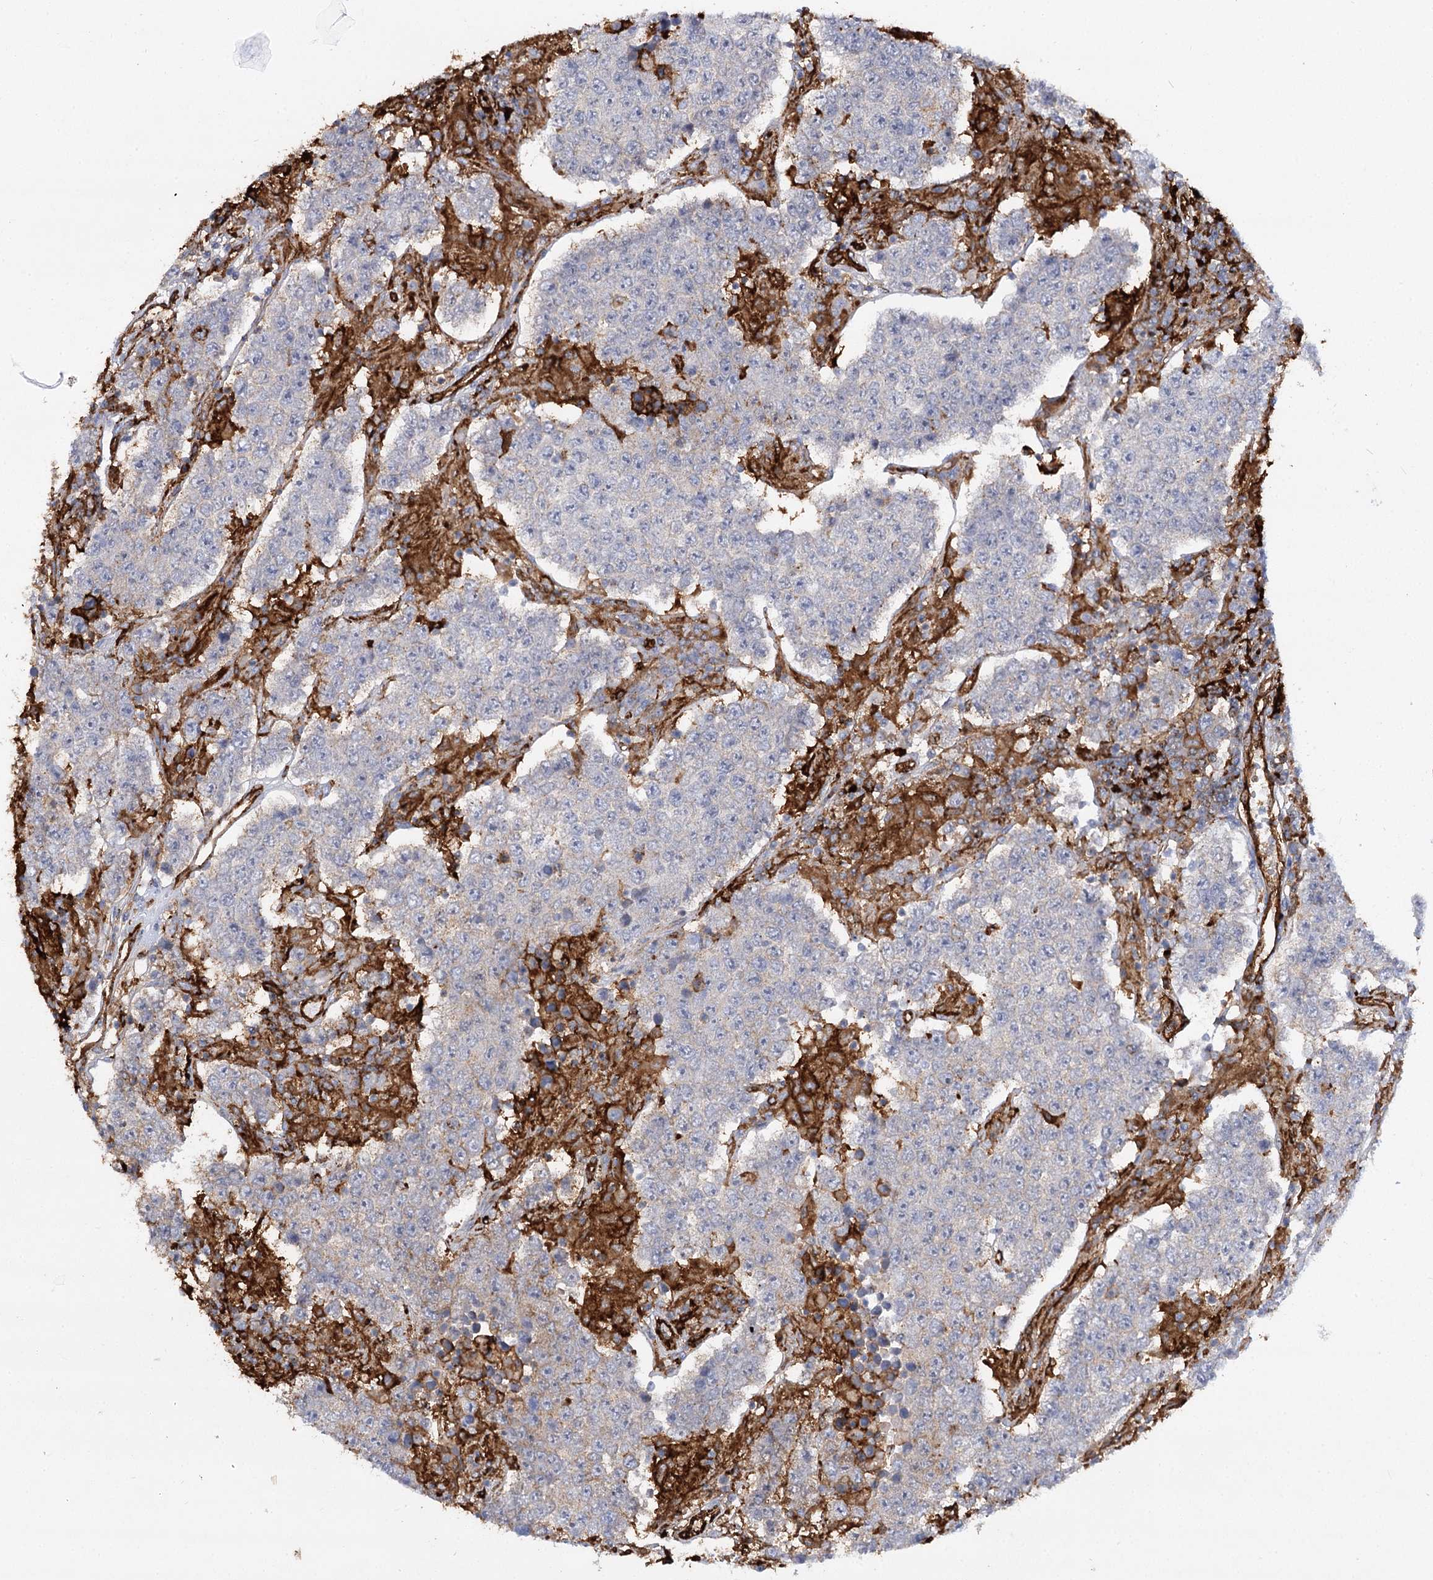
{"staining": {"intensity": "negative", "quantity": "none", "location": "none"}, "tissue": "testis cancer", "cell_type": "Tumor cells", "image_type": "cancer", "snomed": [{"axis": "morphology", "description": "Normal tissue, NOS"}, {"axis": "morphology", "description": "Urothelial carcinoma, High grade"}, {"axis": "morphology", "description": "Seminoma, NOS"}, {"axis": "morphology", "description": "Carcinoma, Embryonal, NOS"}, {"axis": "topography", "description": "Urinary bladder"}, {"axis": "topography", "description": "Testis"}], "caption": "DAB immunohistochemical staining of testis cancer exhibits no significant expression in tumor cells.", "gene": "PIWIL4", "patient": {"sex": "male", "age": 41}}